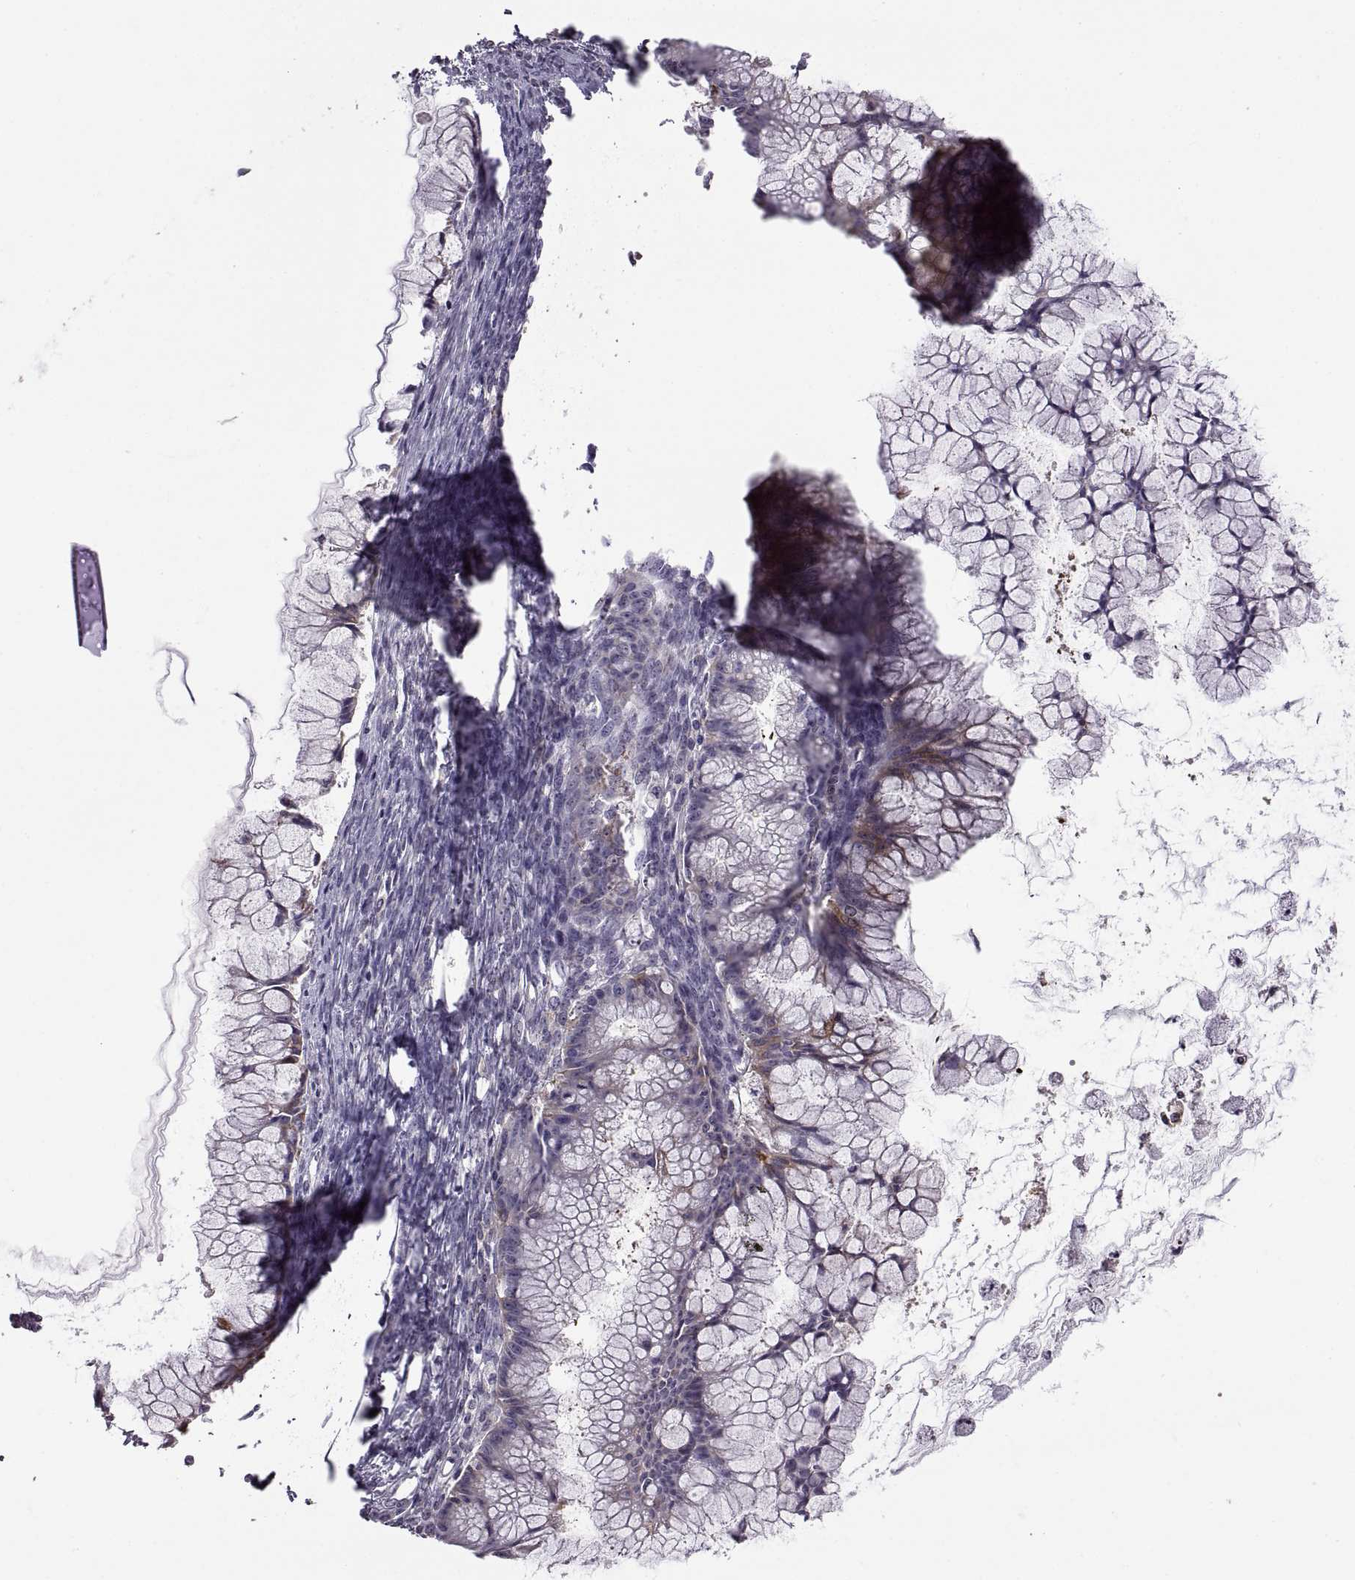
{"staining": {"intensity": "weak", "quantity": "<25%", "location": "cytoplasmic/membranous"}, "tissue": "ovarian cancer", "cell_type": "Tumor cells", "image_type": "cancer", "snomed": [{"axis": "morphology", "description": "Cystadenocarcinoma, mucinous, NOS"}, {"axis": "topography", "description": "Ovary"}], "caption": "Immunohistochemical staining of human mucinous cystadenocarcinoma (ovarian) demonstrates no significant staining in tumor cells.", "gene": "NMNAT2", "patient": {"sex": "female", "age": 41}}